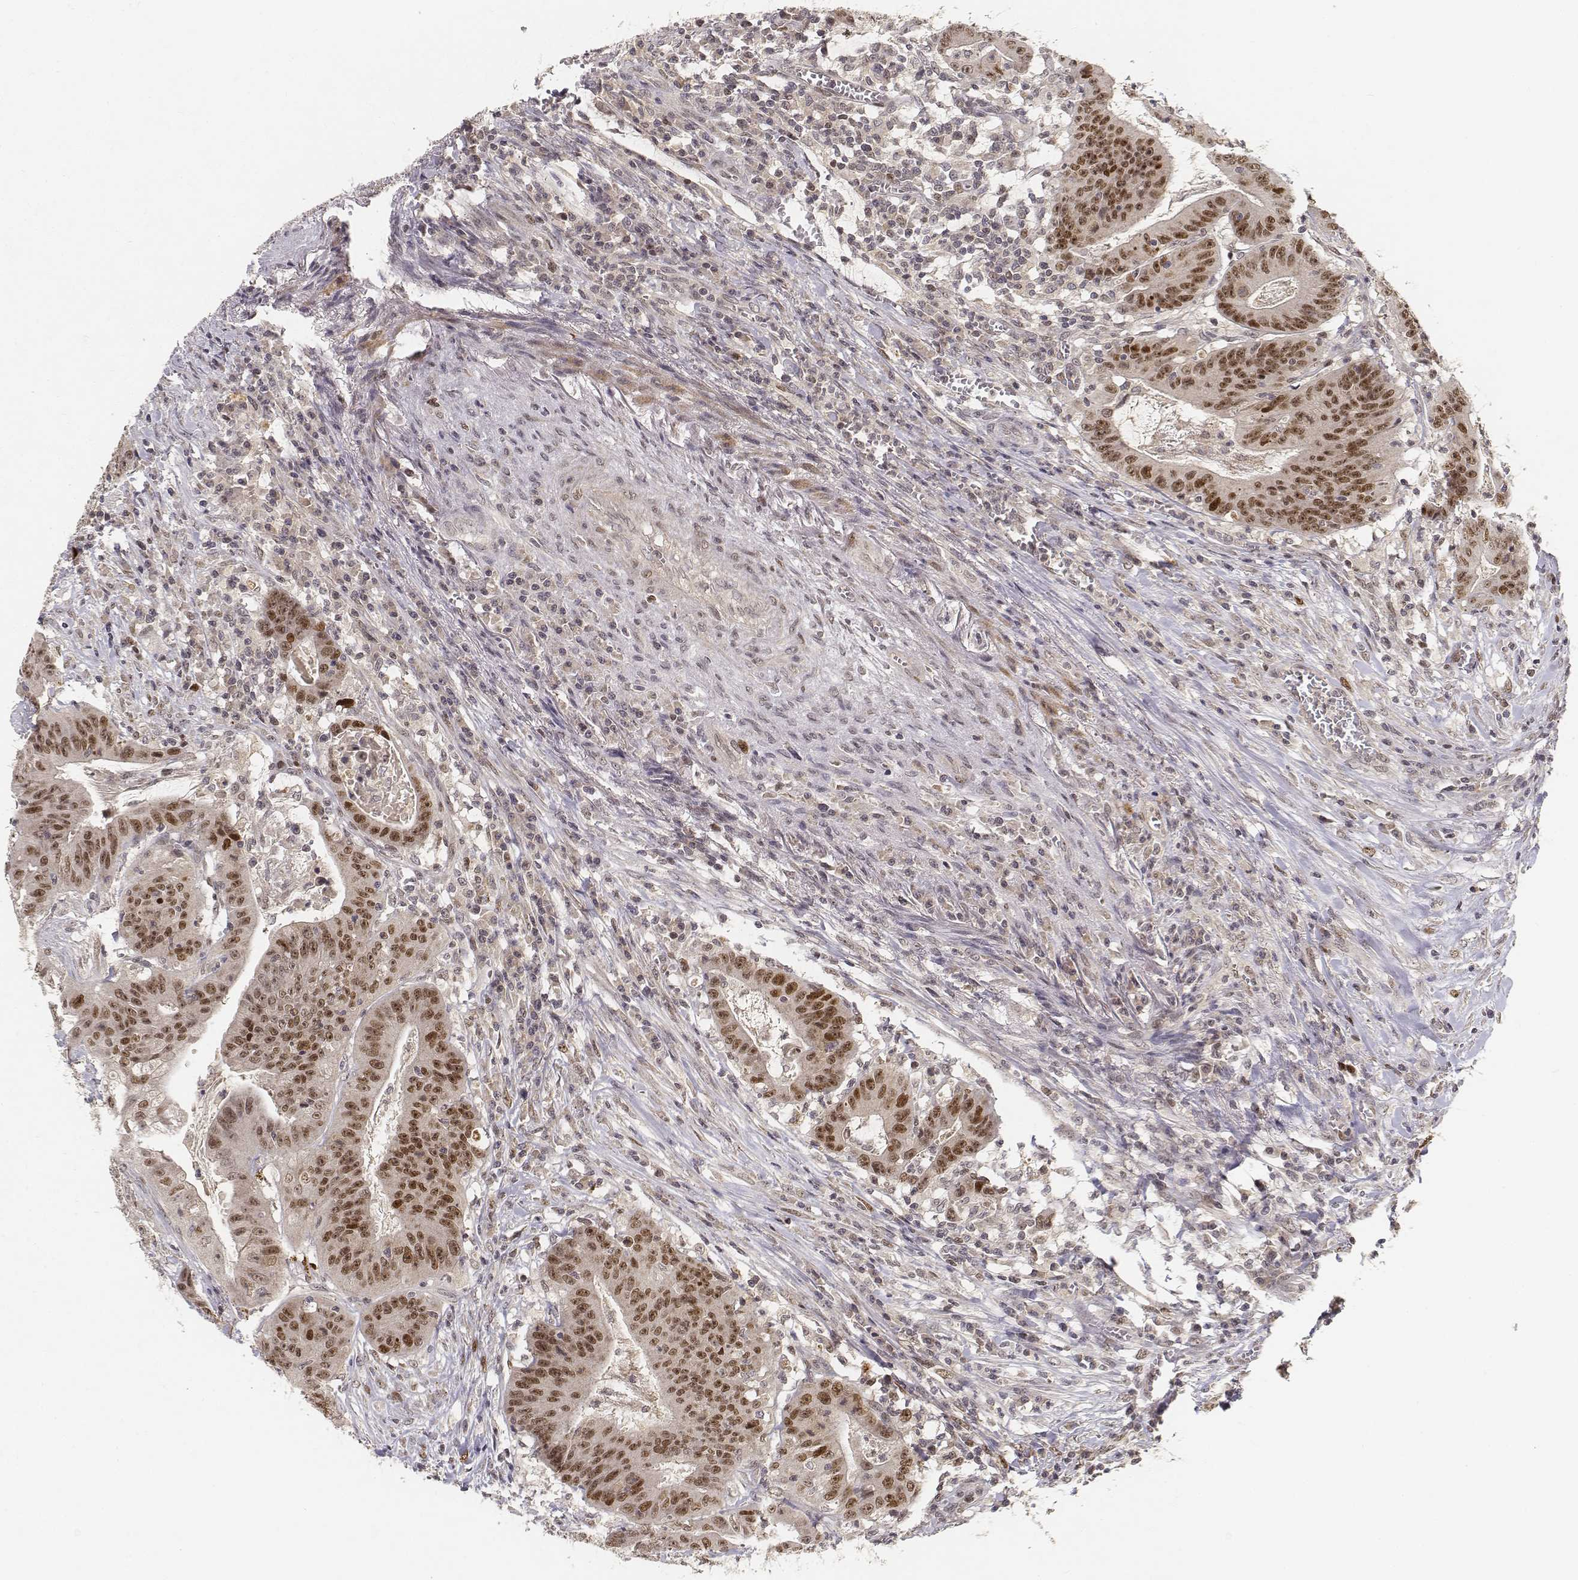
{"staining": {"intensity": "moderate", "quantity": ">75%", "location": "nuclear"}, "tissue": "colorectal cancer", "cell_type": "Tumor cells", "image_type": "cancer", "snomed": [{"axis": "morphology", "description": "Adenocarcinoma, NOS"}, {"axis": "topography", "description": "Colon"}], "caption": "The histopathology image exhibits immunohistochemical staining of adenocarcinoma (colorectal). There is moderate nuclear positivity is identified in approximately >75% of tumor cells.", "gene": "FANCD2", "patient": {"sex": "male", "age": 33}}